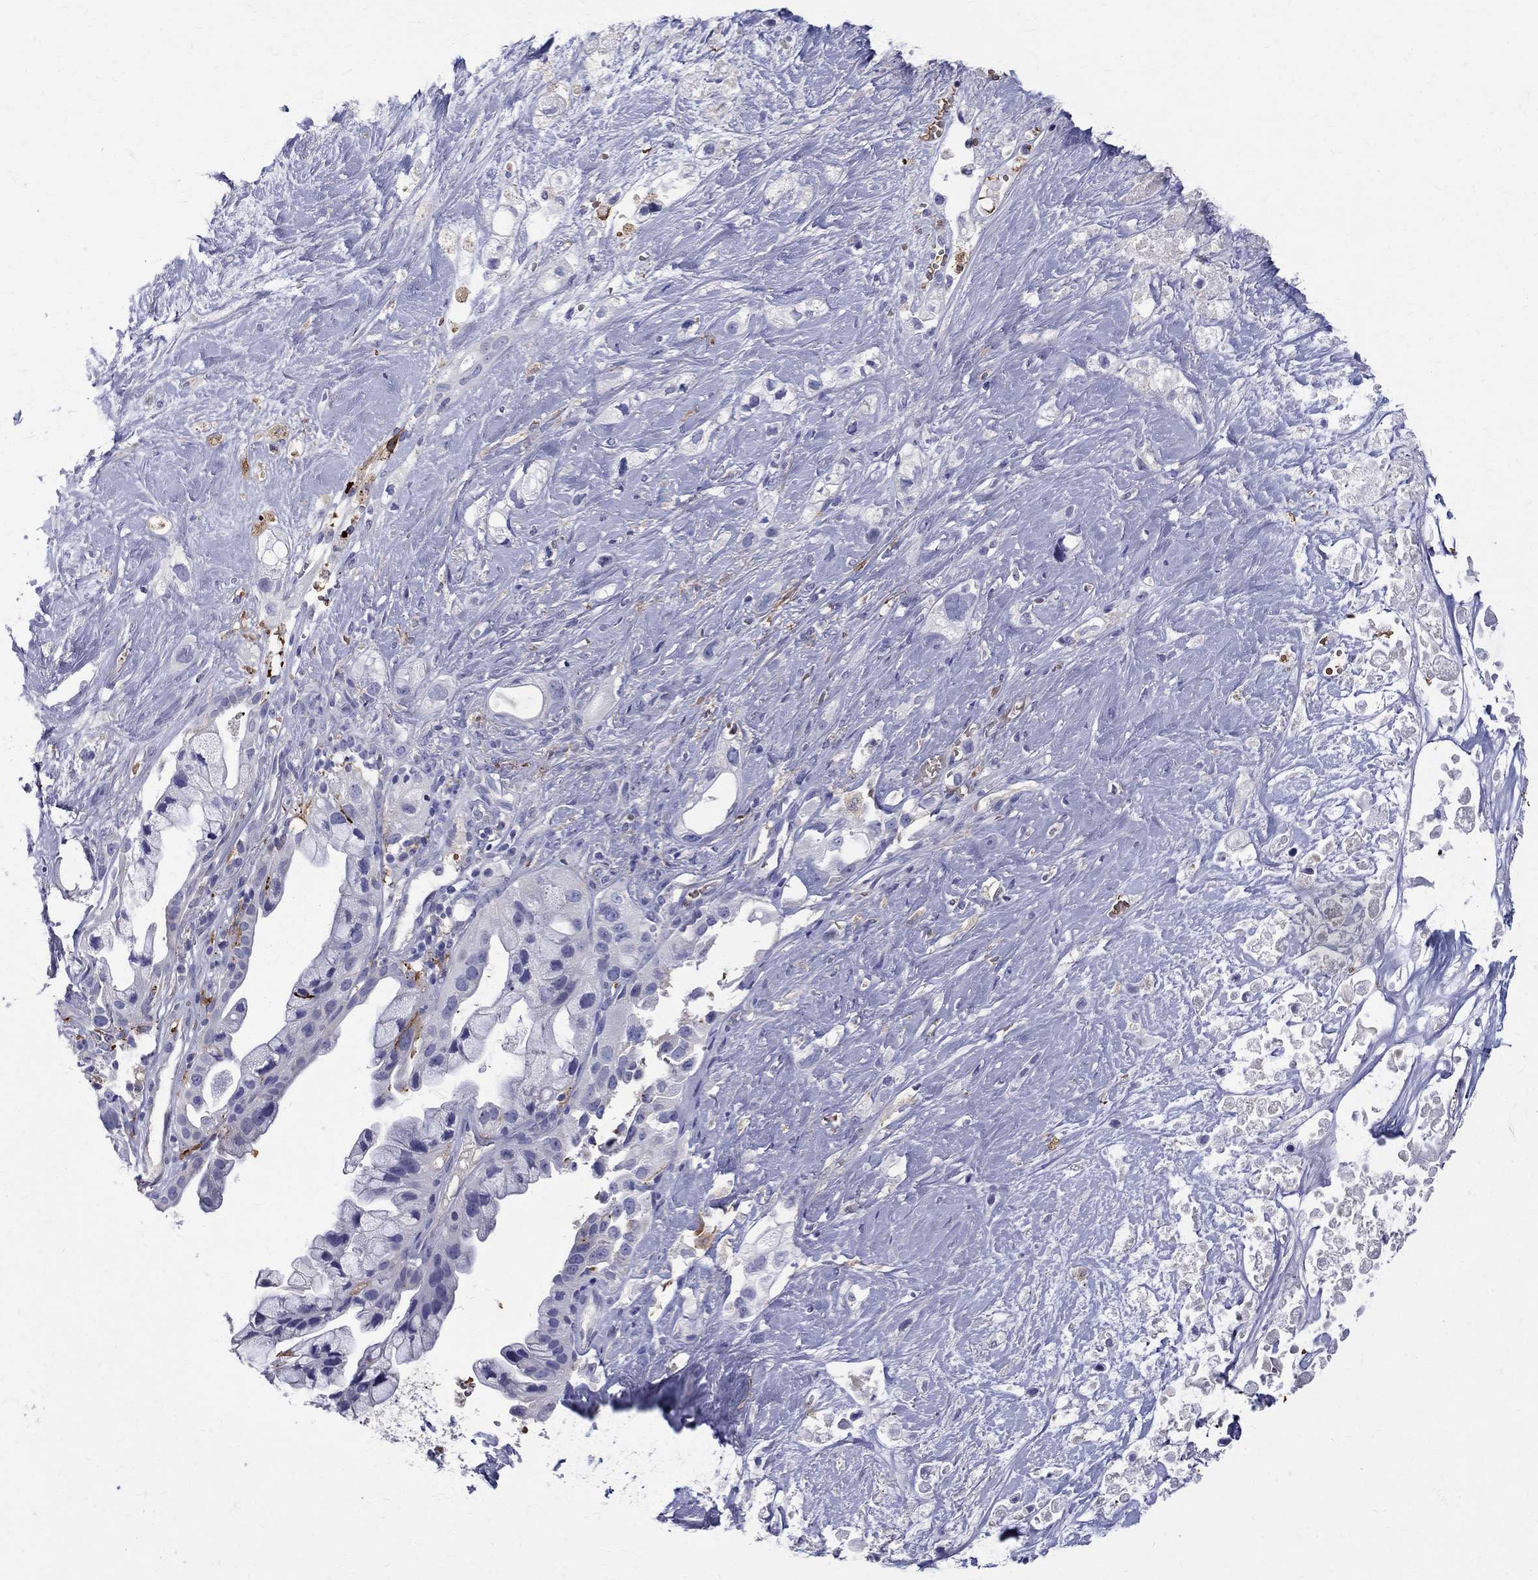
{"staining": {"intensity": "negative", "quantity": "none", "location": "none"}, "tissue": "pancreatic cancer", "cell_type": "Tumor cells", "image_type": "cancer", "snomed": [{"axis": "morphology", "description": "Adenocarcinoma, NOS"}, {"axis": "topography", "description": "Pancreas"}], "caption": "Human pancreatic cancer (adenocarcinoma) stained for a protein using immunohistochemistry (IHC) shows no positivity in tumor cells.", "gene": "AGER", "patient": {"sex": "male", "age": 44}}